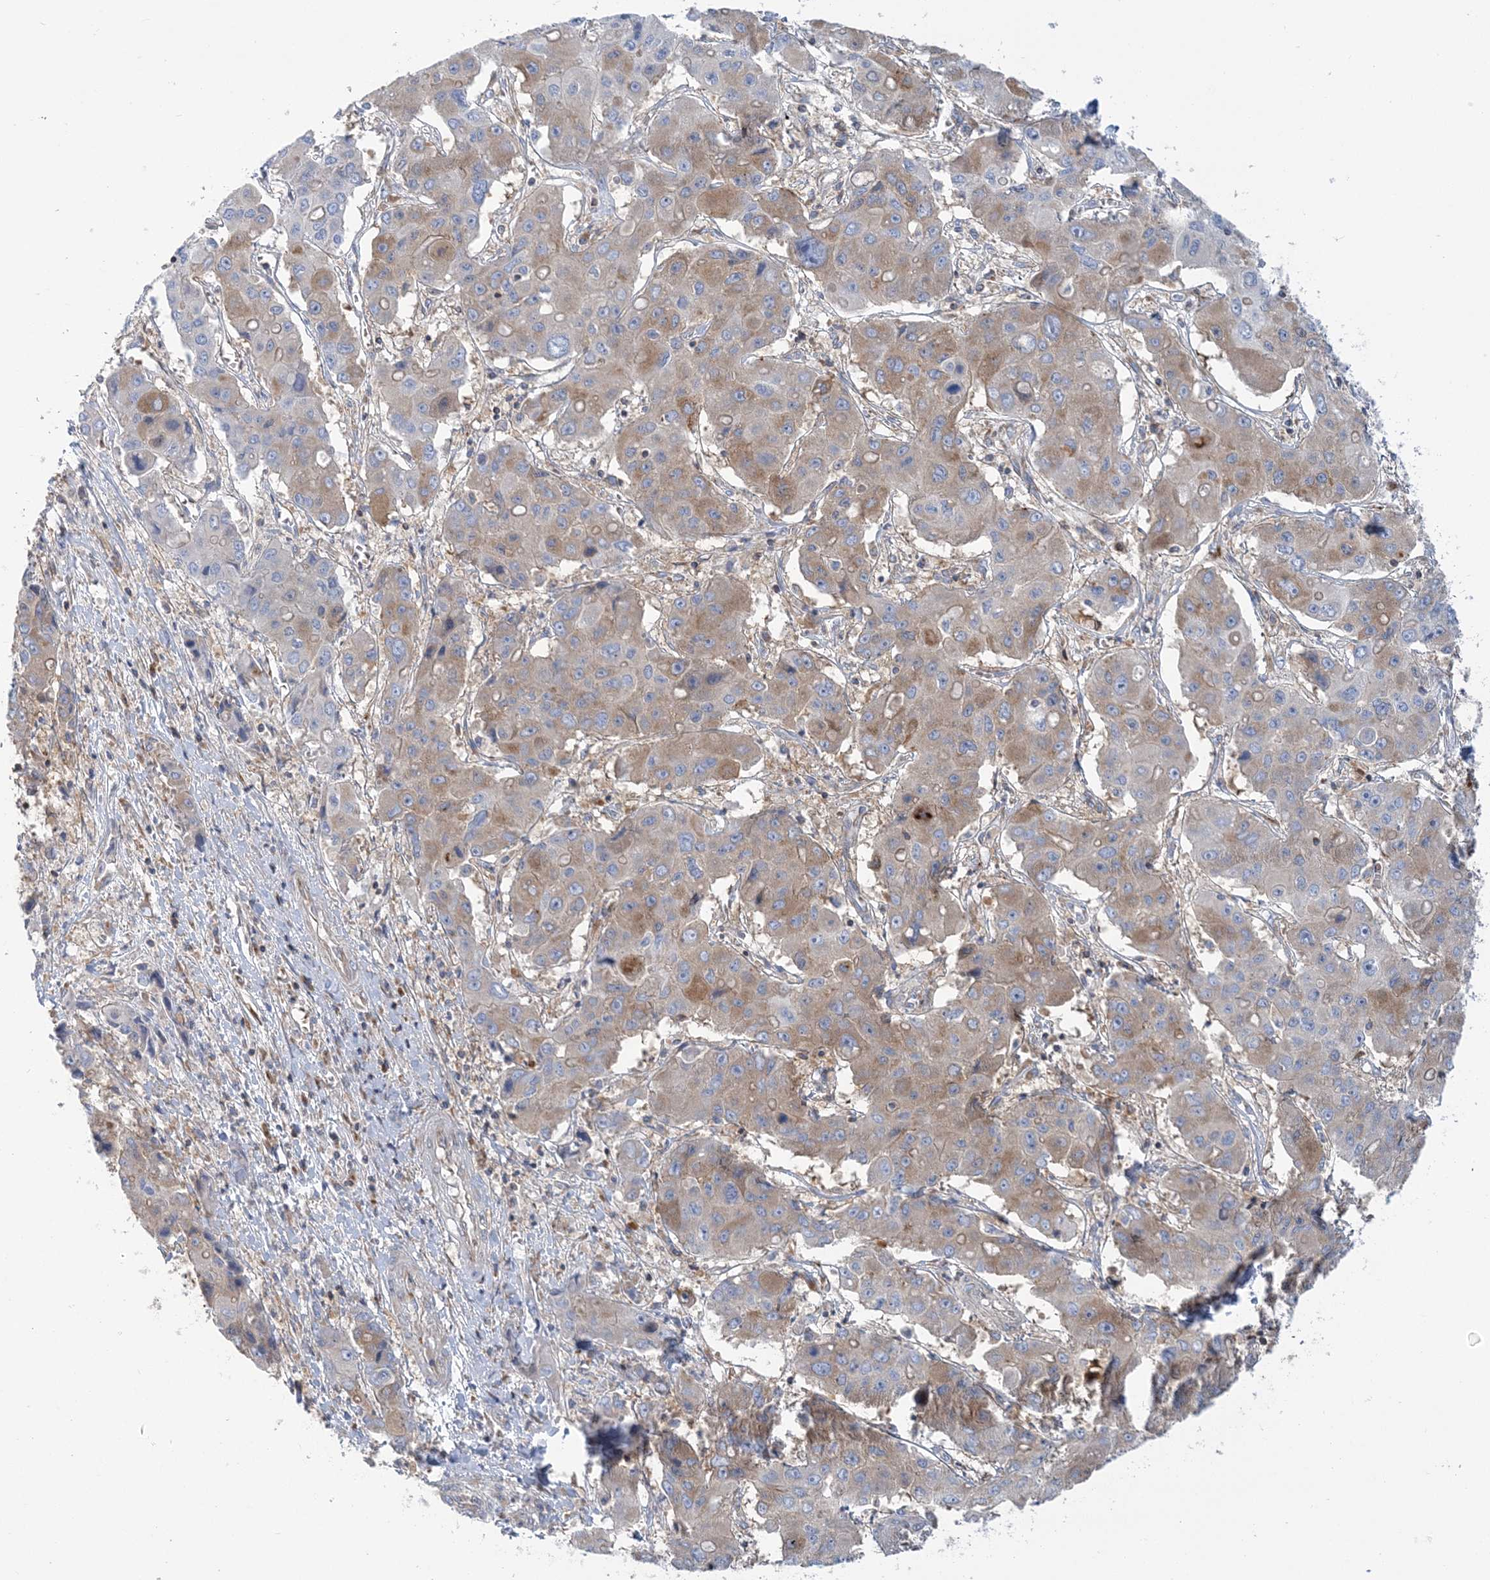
{"staining": {"intensity": "moderate", "quantity": "<25%", "location": "cytoplasmic/membranous"}, "tissue": "liver cancer", "cell_type": "Tumor cells", "image_type": "cancer", "snomed": [{"axis": "morphology", "description": "Cholangiocarcinoma"}, {"axis": "topography", "description": "Liver"}], "caption": "Liver cancer stained for a protein (brown) exhibits moderate cytoplasmic/membranous positive positivity in about <25% of tumor cells.", "gene": "FAM114A2", "patient": {"sex": "male", "age": 67}}